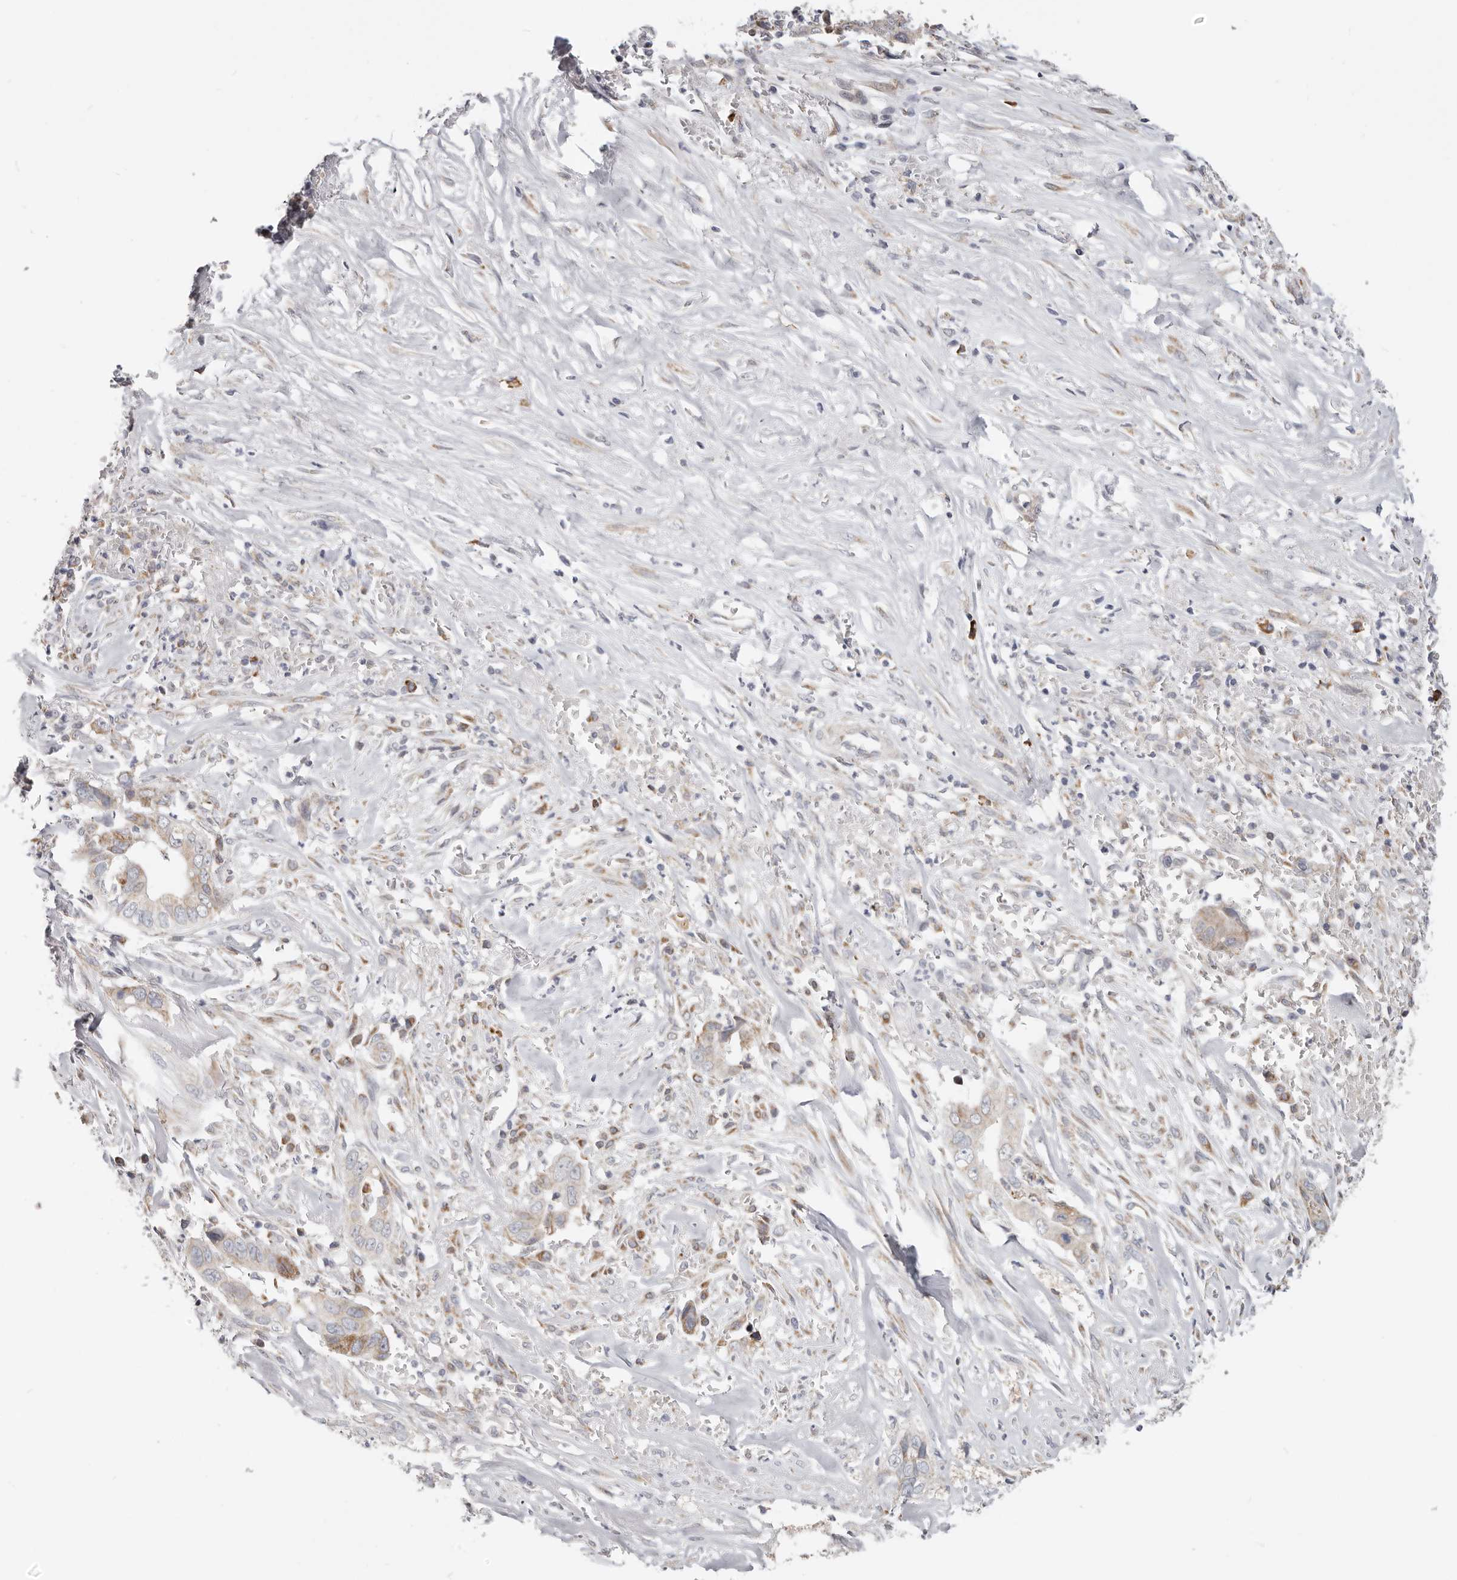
{"staining": {"intensity": "weak", "quantity": "<25%", "location": "cytoplasmic/membranous"}, "tissue": "liver cancer", "cell_type": "Tumor cells", "image_type": "cancer", "snomed": [{"axis": "morphology", "description": "Cholangiocarcinoma"}, {"axis": "topography", "description": "Liver"}], "caption": "Tumor cells show no significant positivity in liver cholangiocarcinoma.", "gene": "IL32", "patient": {"sex": "female", "age": 79}}